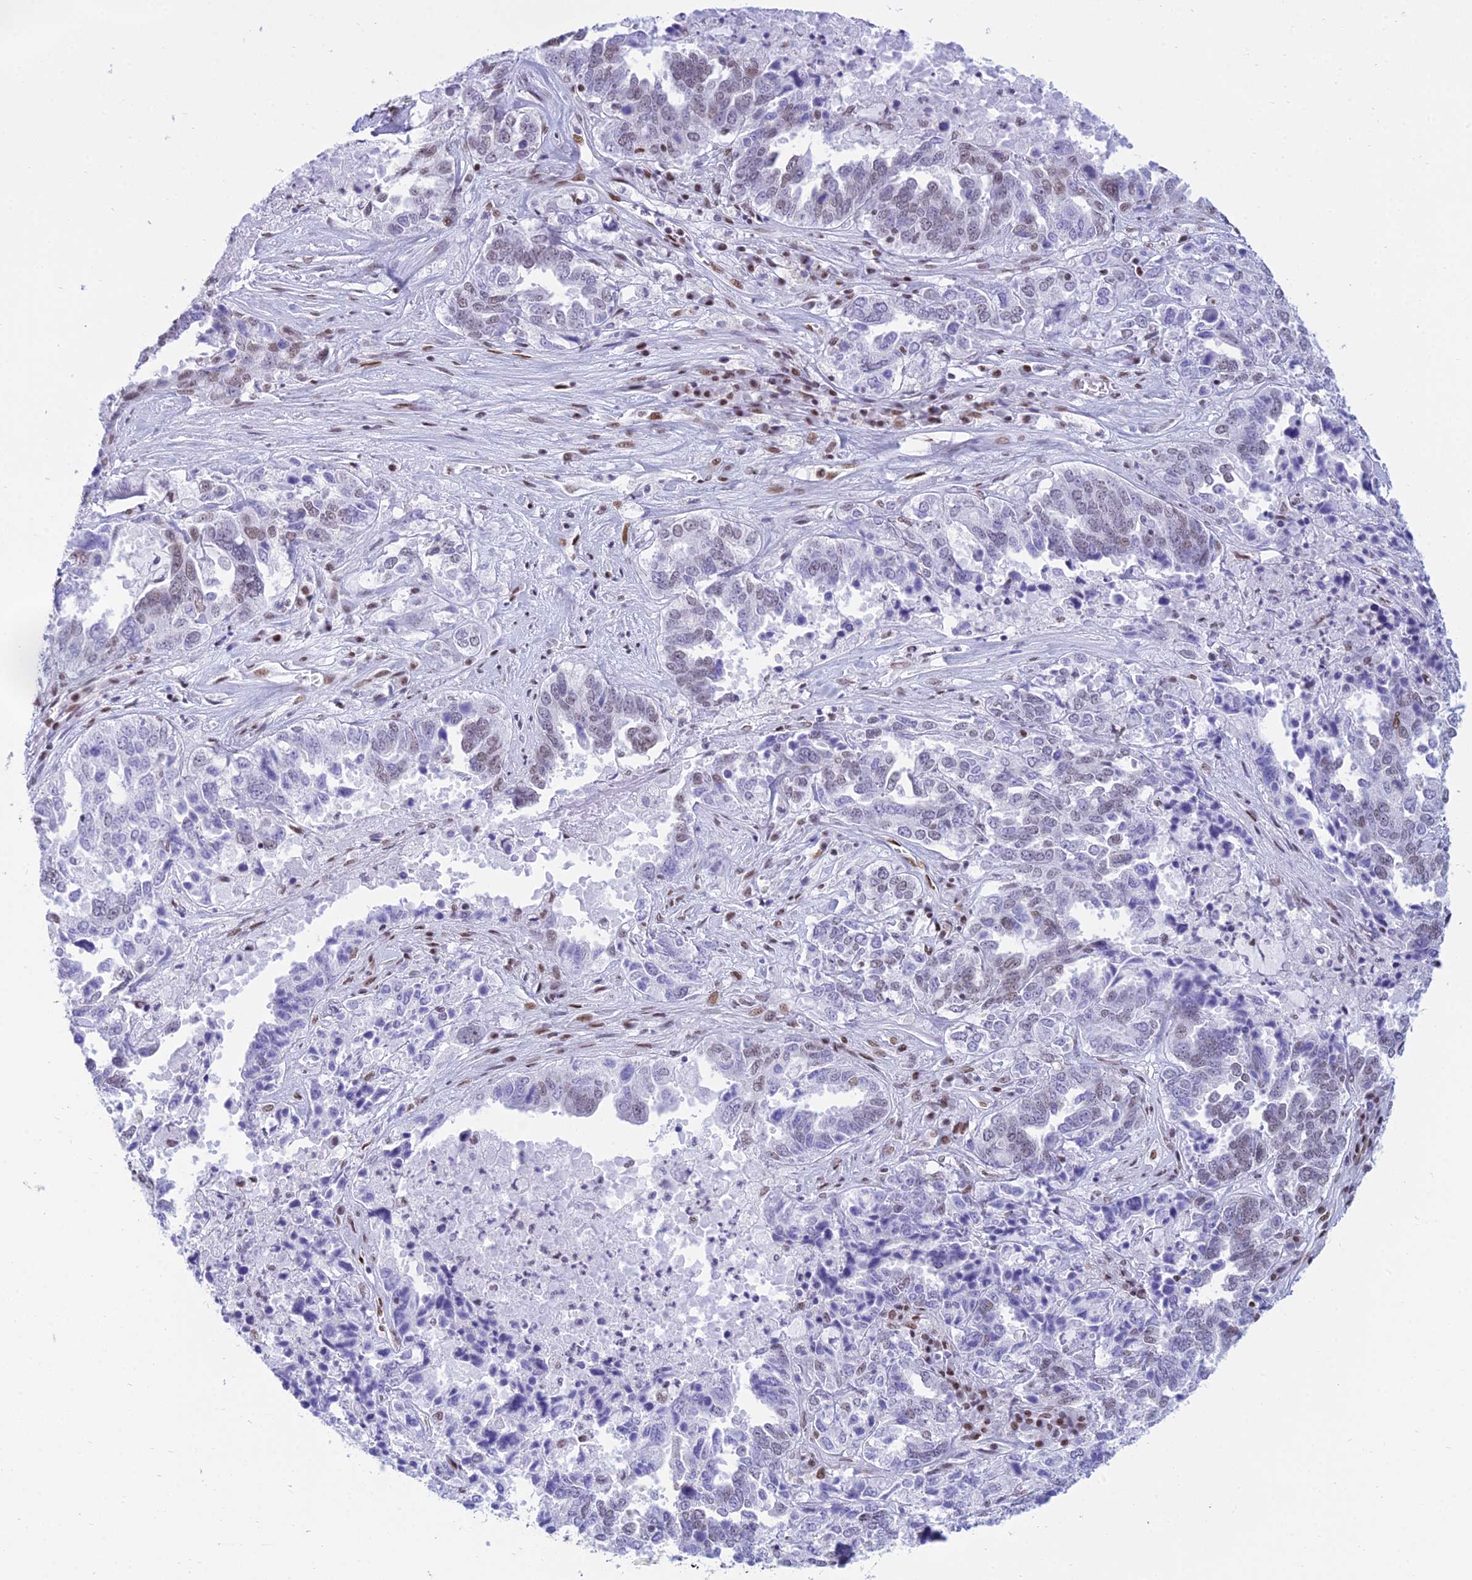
{"staining": {"intensity": "weak", "quantity": "<25%", "location": "nuclear"}, "tissue": "ovarian cancer", "cell_type": "Tumor cells", "image_type": "cancer", "snomed": [{"axis": "morphology", "description": "Carcinoma, endometroid"}, {"axis": "topography", "description": "Ovary"}], "caption": "A histopathology image of endometroid carcinoma (ovarian) stained for a protein demonstrates no brown staining in tumor cells.", "gene": "CDC26", "patient": {"sex": "female", "age": 62}}